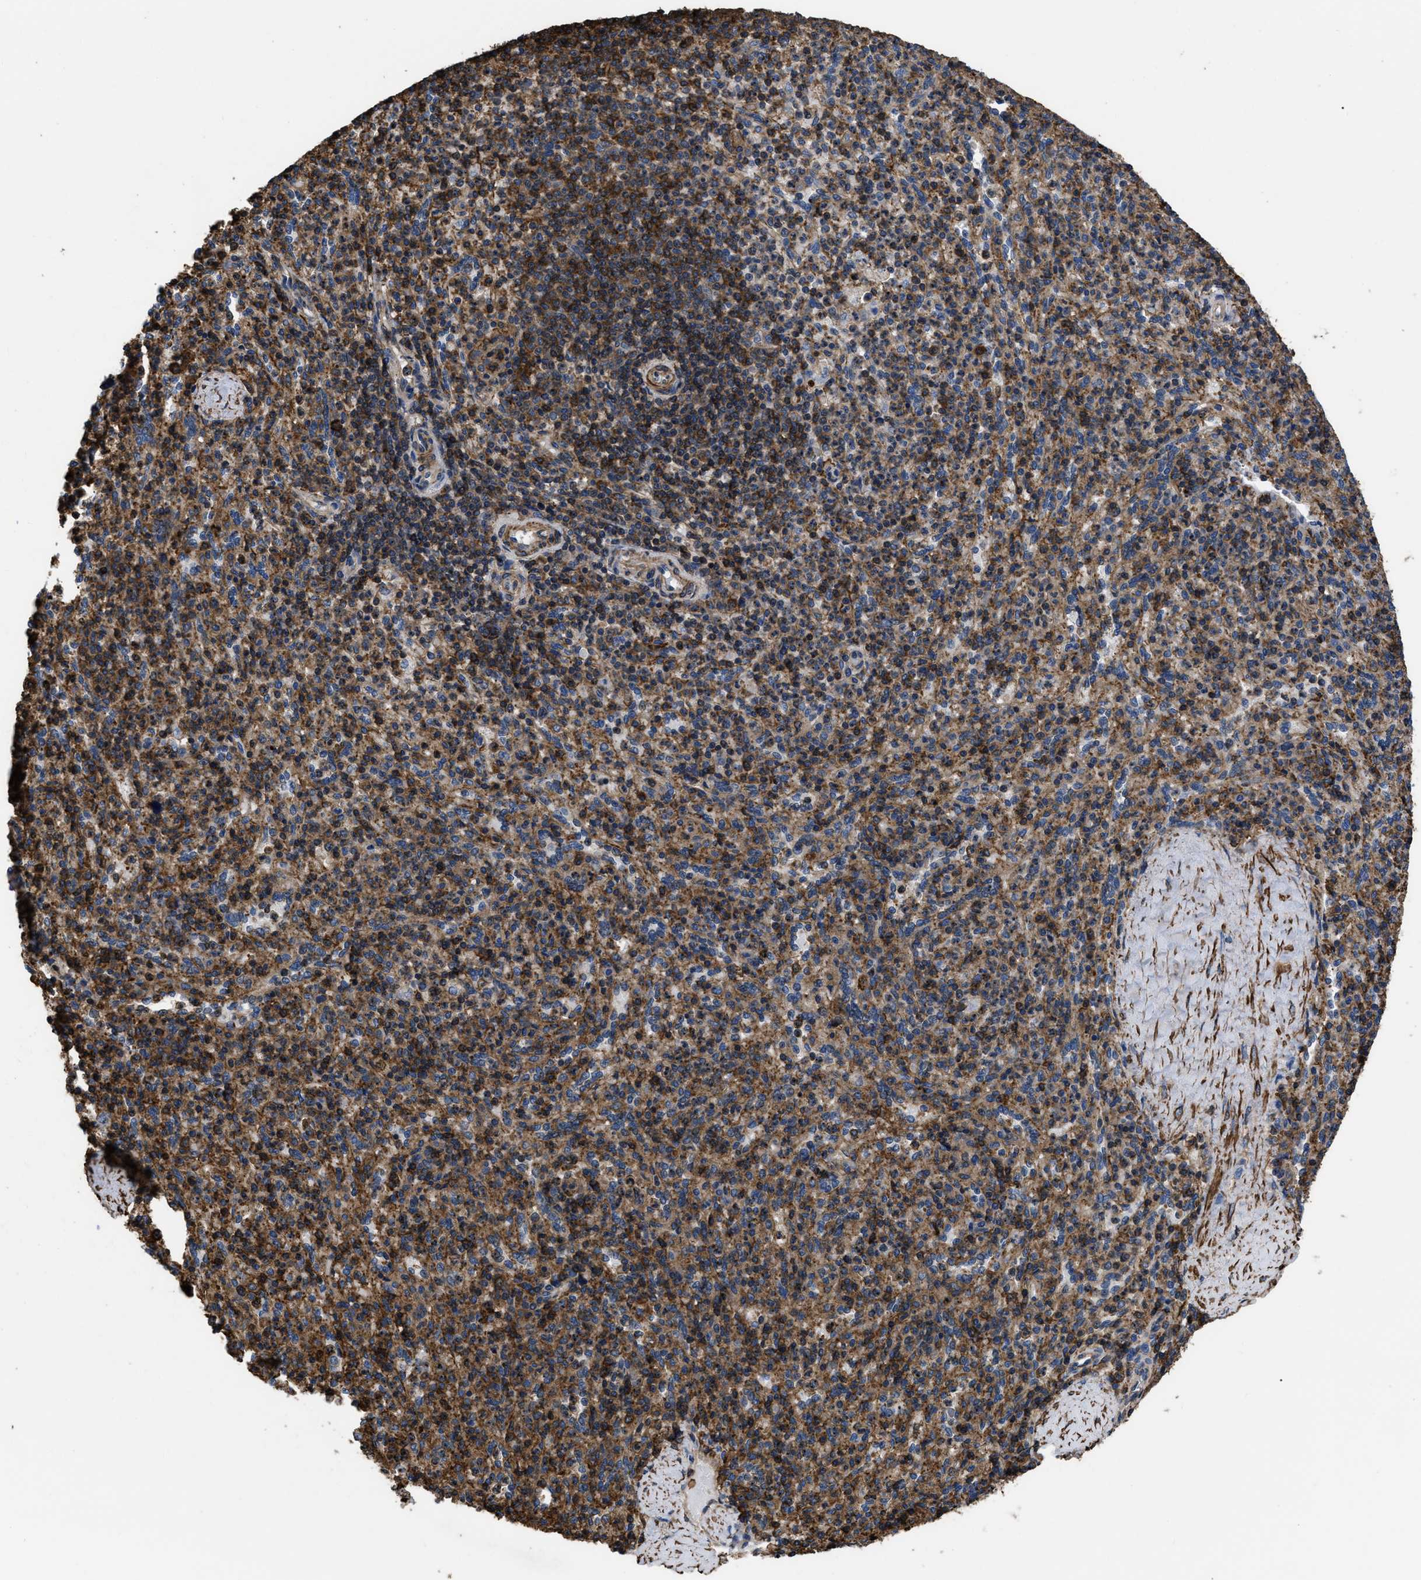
{"staining": {"intensity": "strong", "quantity": ">75%", "location": "cytoplasmic/membranous"}, "tissue": "spleen", "cell_type": "Cells in red pulp", "image_type": "normal", "snomed": [{"axis": "morphology", "description": "Normal tissue, NOS"}, {"axis": "topography", "description": "Spleen"}], "caption": "Immunohistochemistry (IHC) histopathology image of benign spleen stained for a protein (brown), which demonstrates high levels of strong cytoplasmic/membranous positivity in about >75% of cells in red pulp.", "gene": "SCUBE2", "patient": {"sex": "male", "age": 36}}